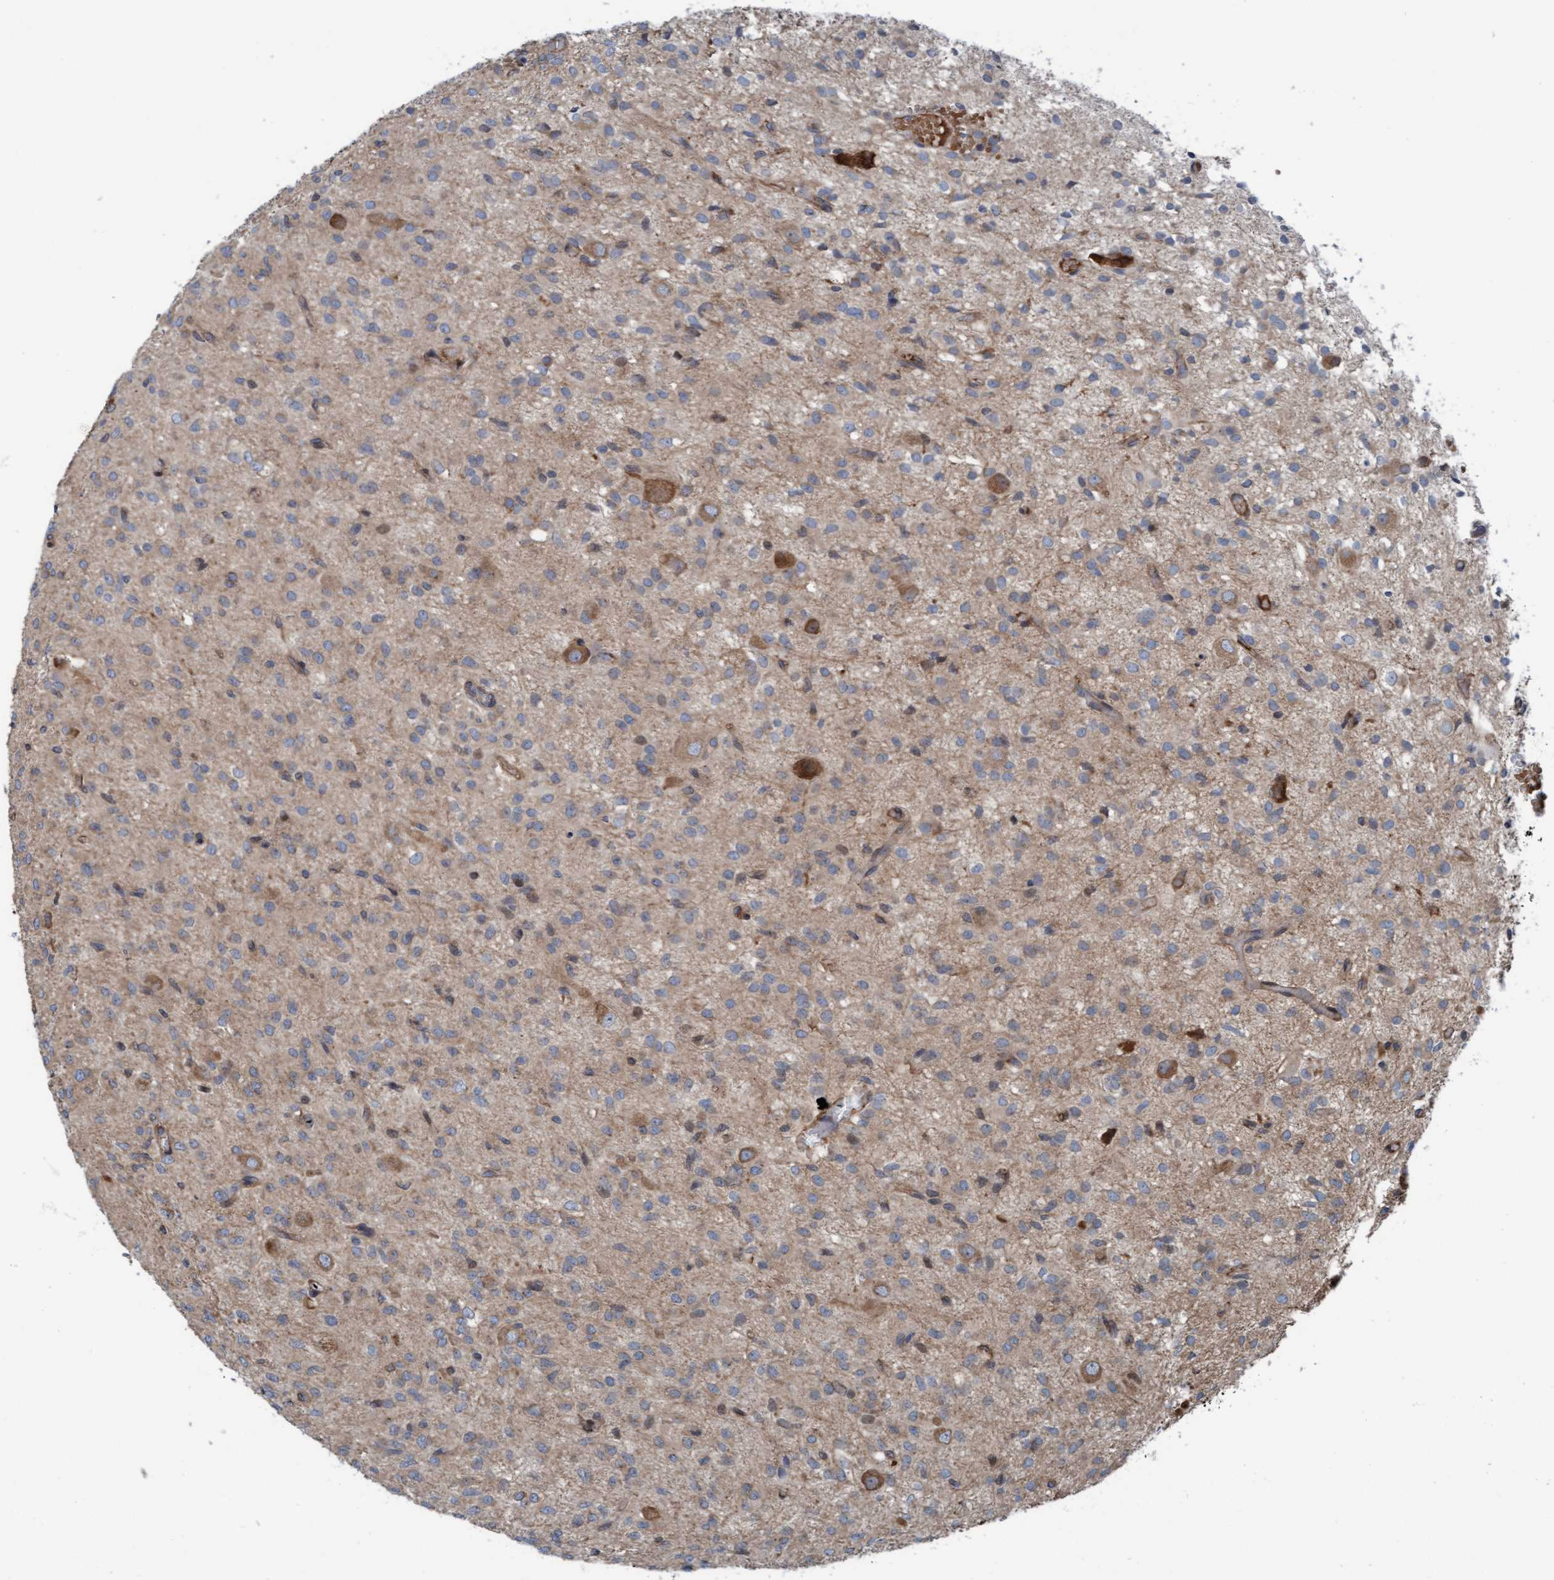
{"staining": {"intensity": "weak", "quantity": "<25%", "location": "cytoplasmic/membranous"}, "tissue": "glioma", "cell_type": "Tumor cells", "image_type": "cancer", "snomed": [{"axis": "morphology", "description": "Glioma, malignant, High grade"}, {"axis": "topography", "description": "Brain"}], "caption": "Tumor cells show no significant protein expression in high-grade glioma (malignant).", "gene": "RAP1GAP2", "patient": {"sex": "female", "age": 59}}